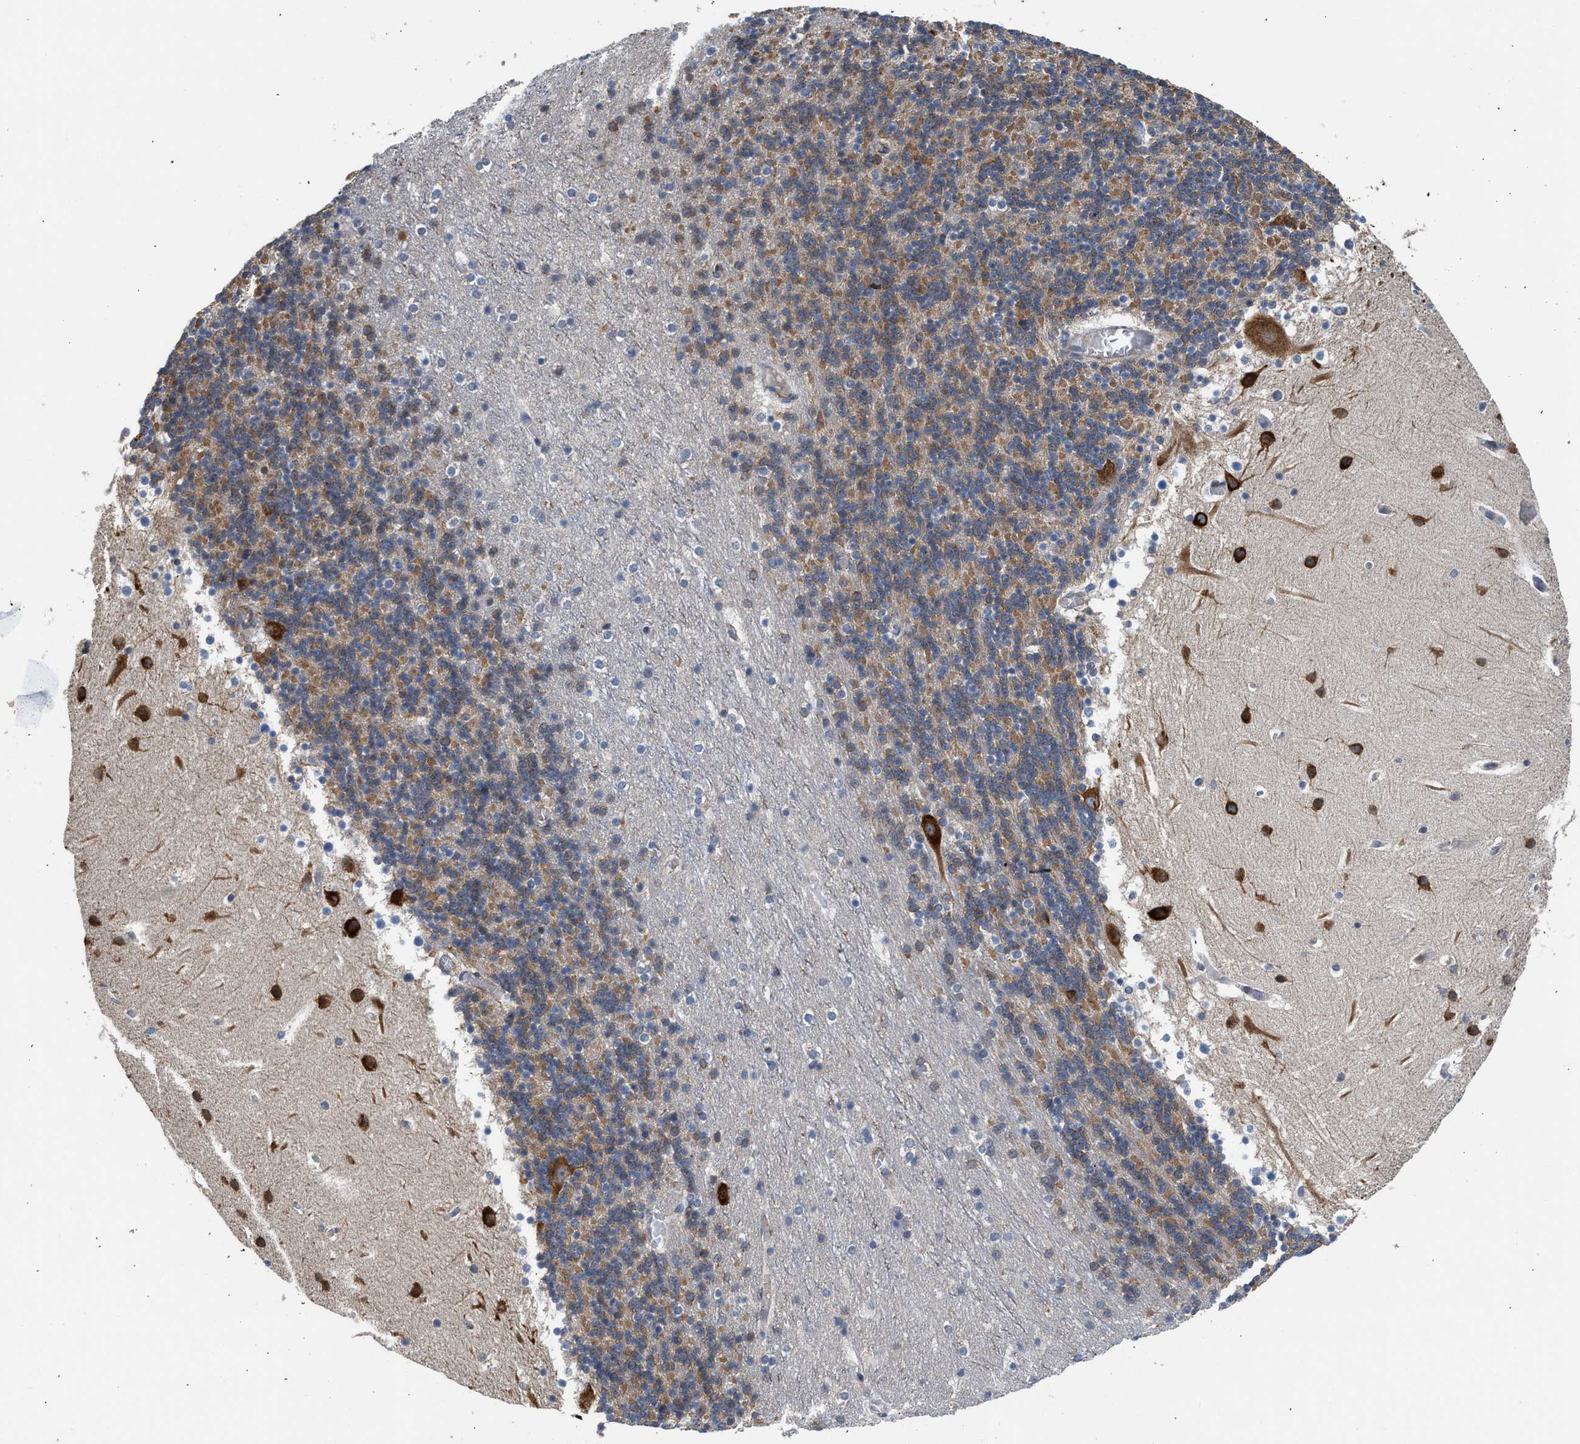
{"staining": {"intensity": "moderate", "quantity": ">75%", "location": "cytoplasmic/membranous"}, "tissue": "cerebellum", "cell_type": "Cells in granular layer", "image_type": "normal", "snomed": [{"axis": "morphology", "description": "Normal tissue, NOS"}, {"axis": "topography", "description": "Cerebellum"}], "caption": "Cerebellum stained with immunohistochemistry (IHC) shows moderate cytoplasmic/membranous staining in approximately >75% of cells in granular layer.", "gene": "POLG2", "patient": {"sex": "male", "age": 45}}